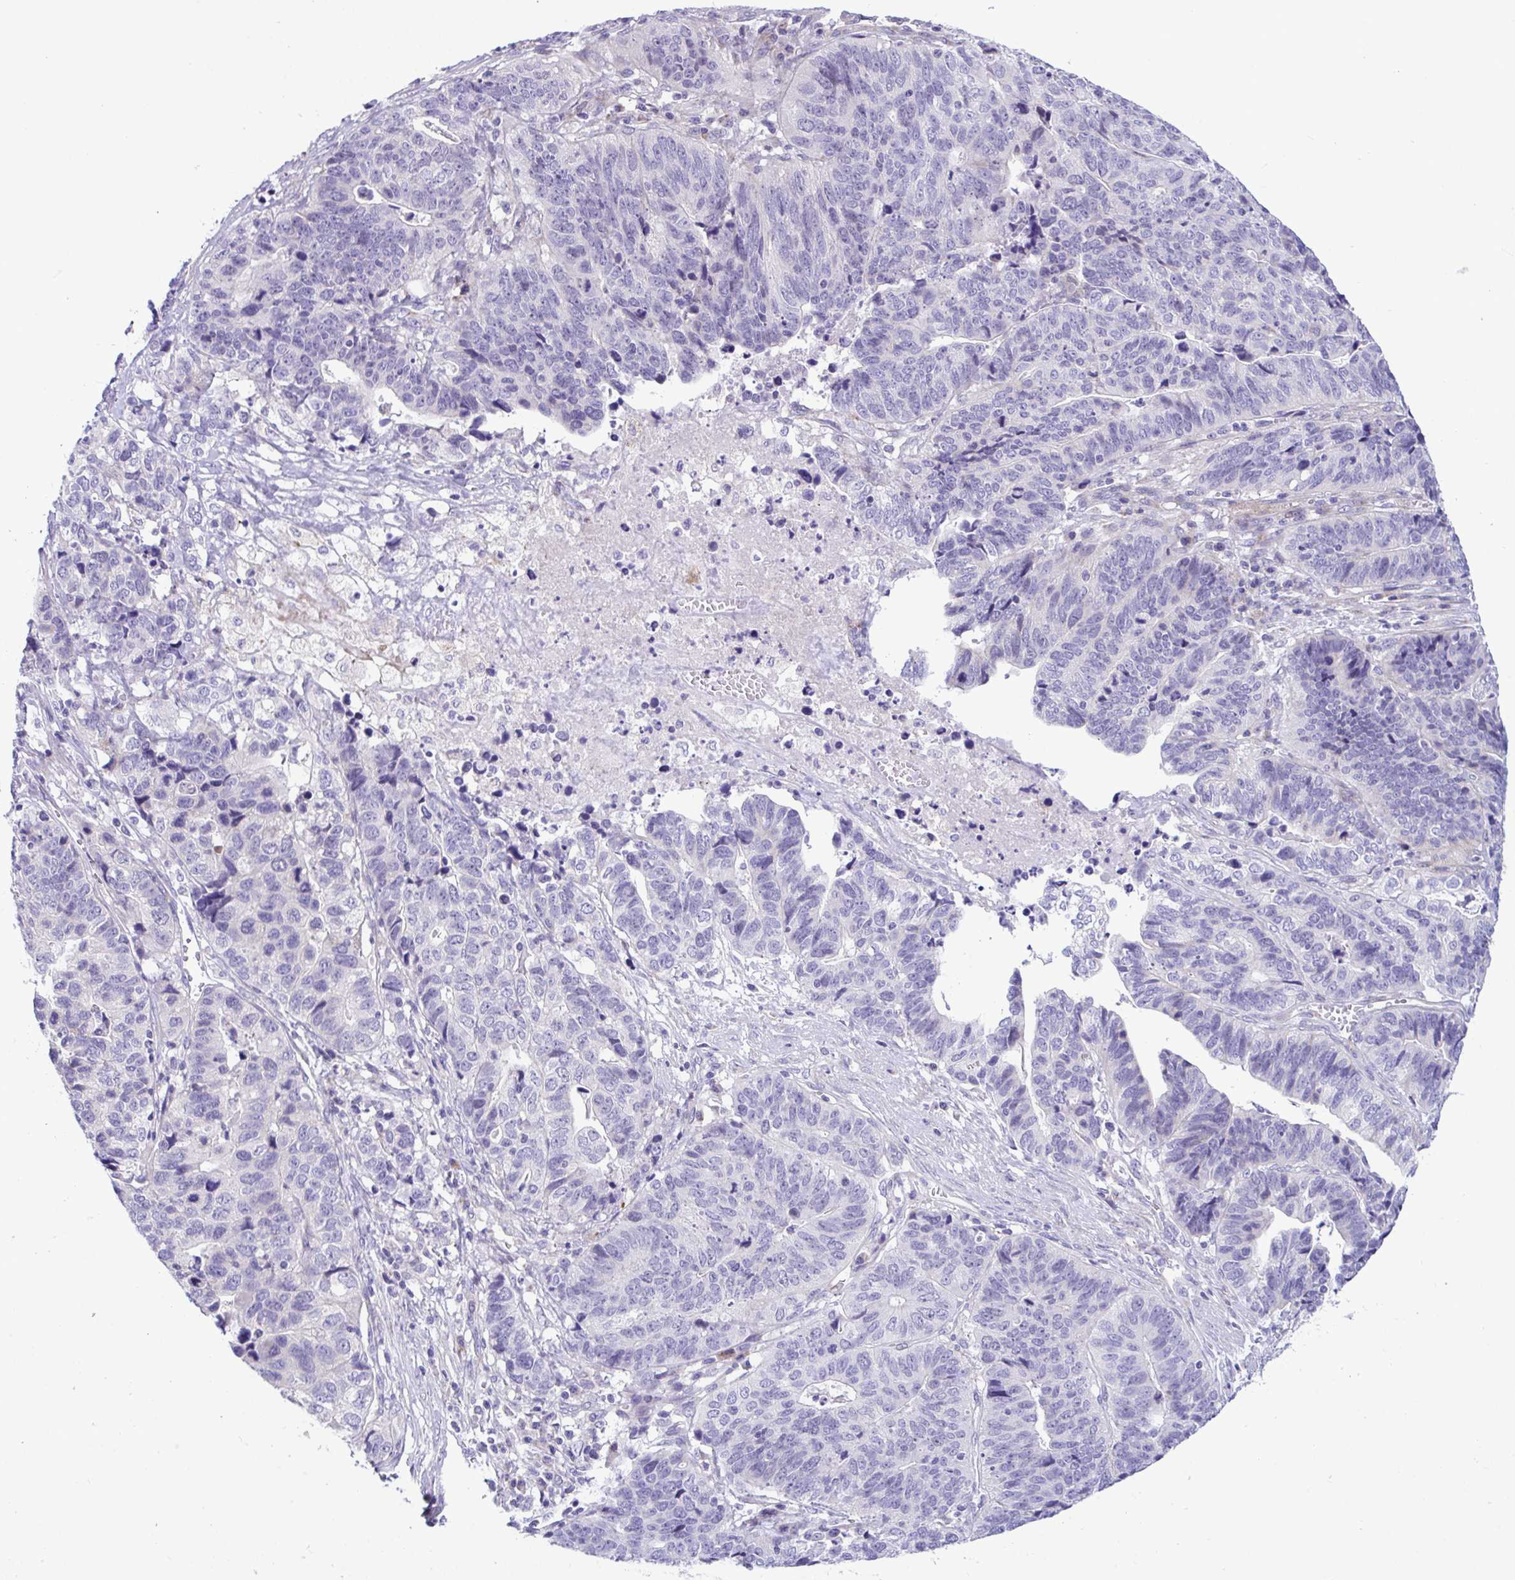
{"staining": {"intensity": "negative", "quantity": "none", "location": "none"}, "tissue": "stomach cancer", "cell_type": "Tumor cells", "image_type": "cancer", "snomed": [{"axis": "morphology", "description": "Adenocarcinoma, NOS"}, {"axis": "topography", "description": "Stomach, upper"}], "caption": "IHC of human stomach adenocarcinoma exhibits no staining in tumor cells. (Brightfield microscopy of DAB (3,3'-diaminobenzidine) immunohistochemistry (IHC) at high magnification).", "gene": "DTX3", "patient": {"sex": "female", "age": 67}}